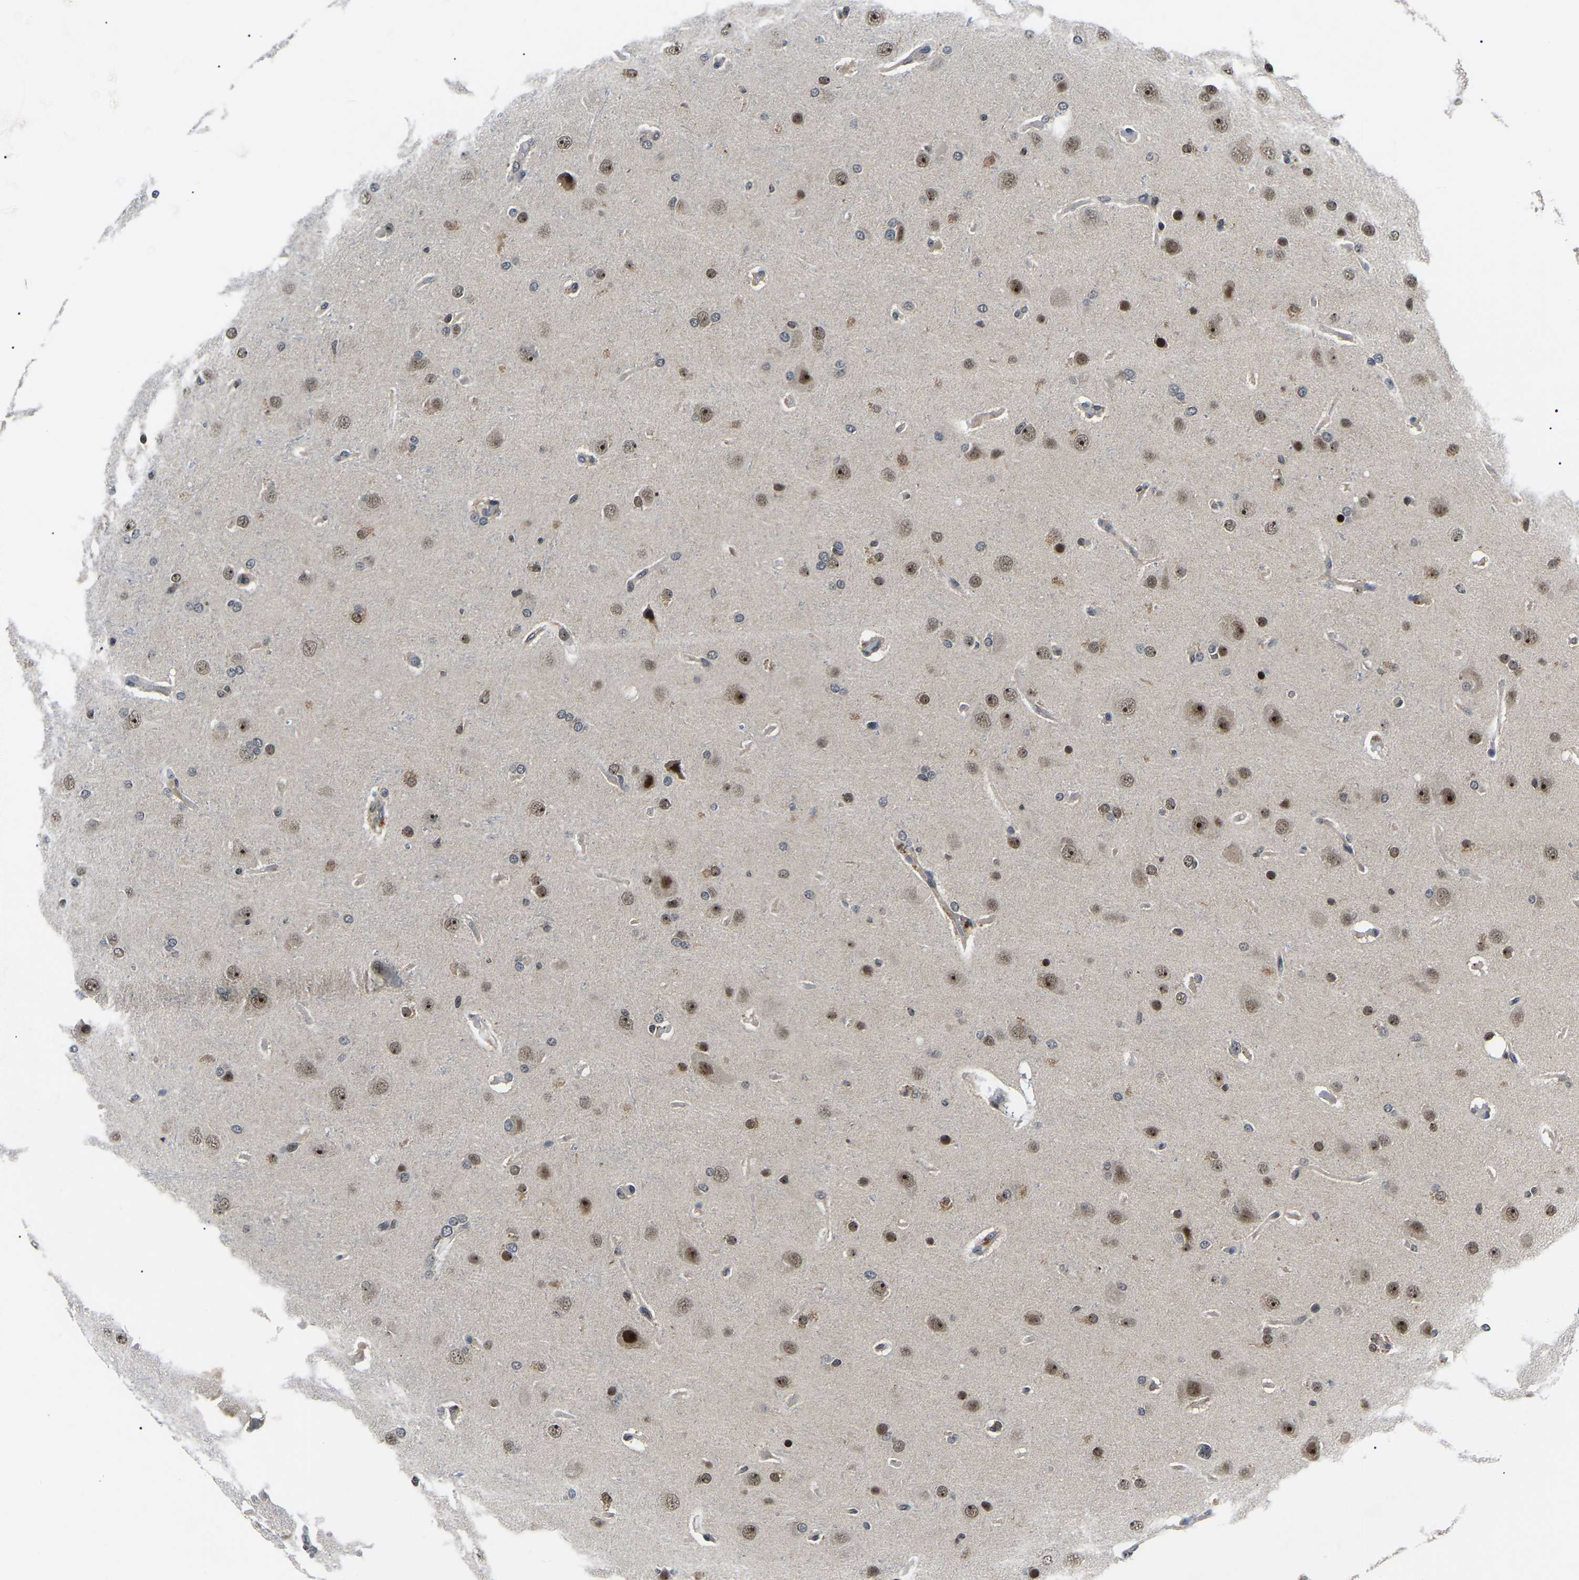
{"staining": {"intensity": "strong", "quantity": "25%-75%", "location": "nuclear"}, "tissue": "glioma", "cell_type": "Tumor cells", "image_type": "cancer", "snomed": [{"axis": "morphology", "description": "Glioma, malignant, High grade"}, {"axis": "topography", "description": "Brain"}], "caption": "This is an image of IHC staining of glioma, which shows strong staining in the nuclear of tumor cells.", "gene": "RRP1B", "patient": {"sex": "female", "age": 58}}